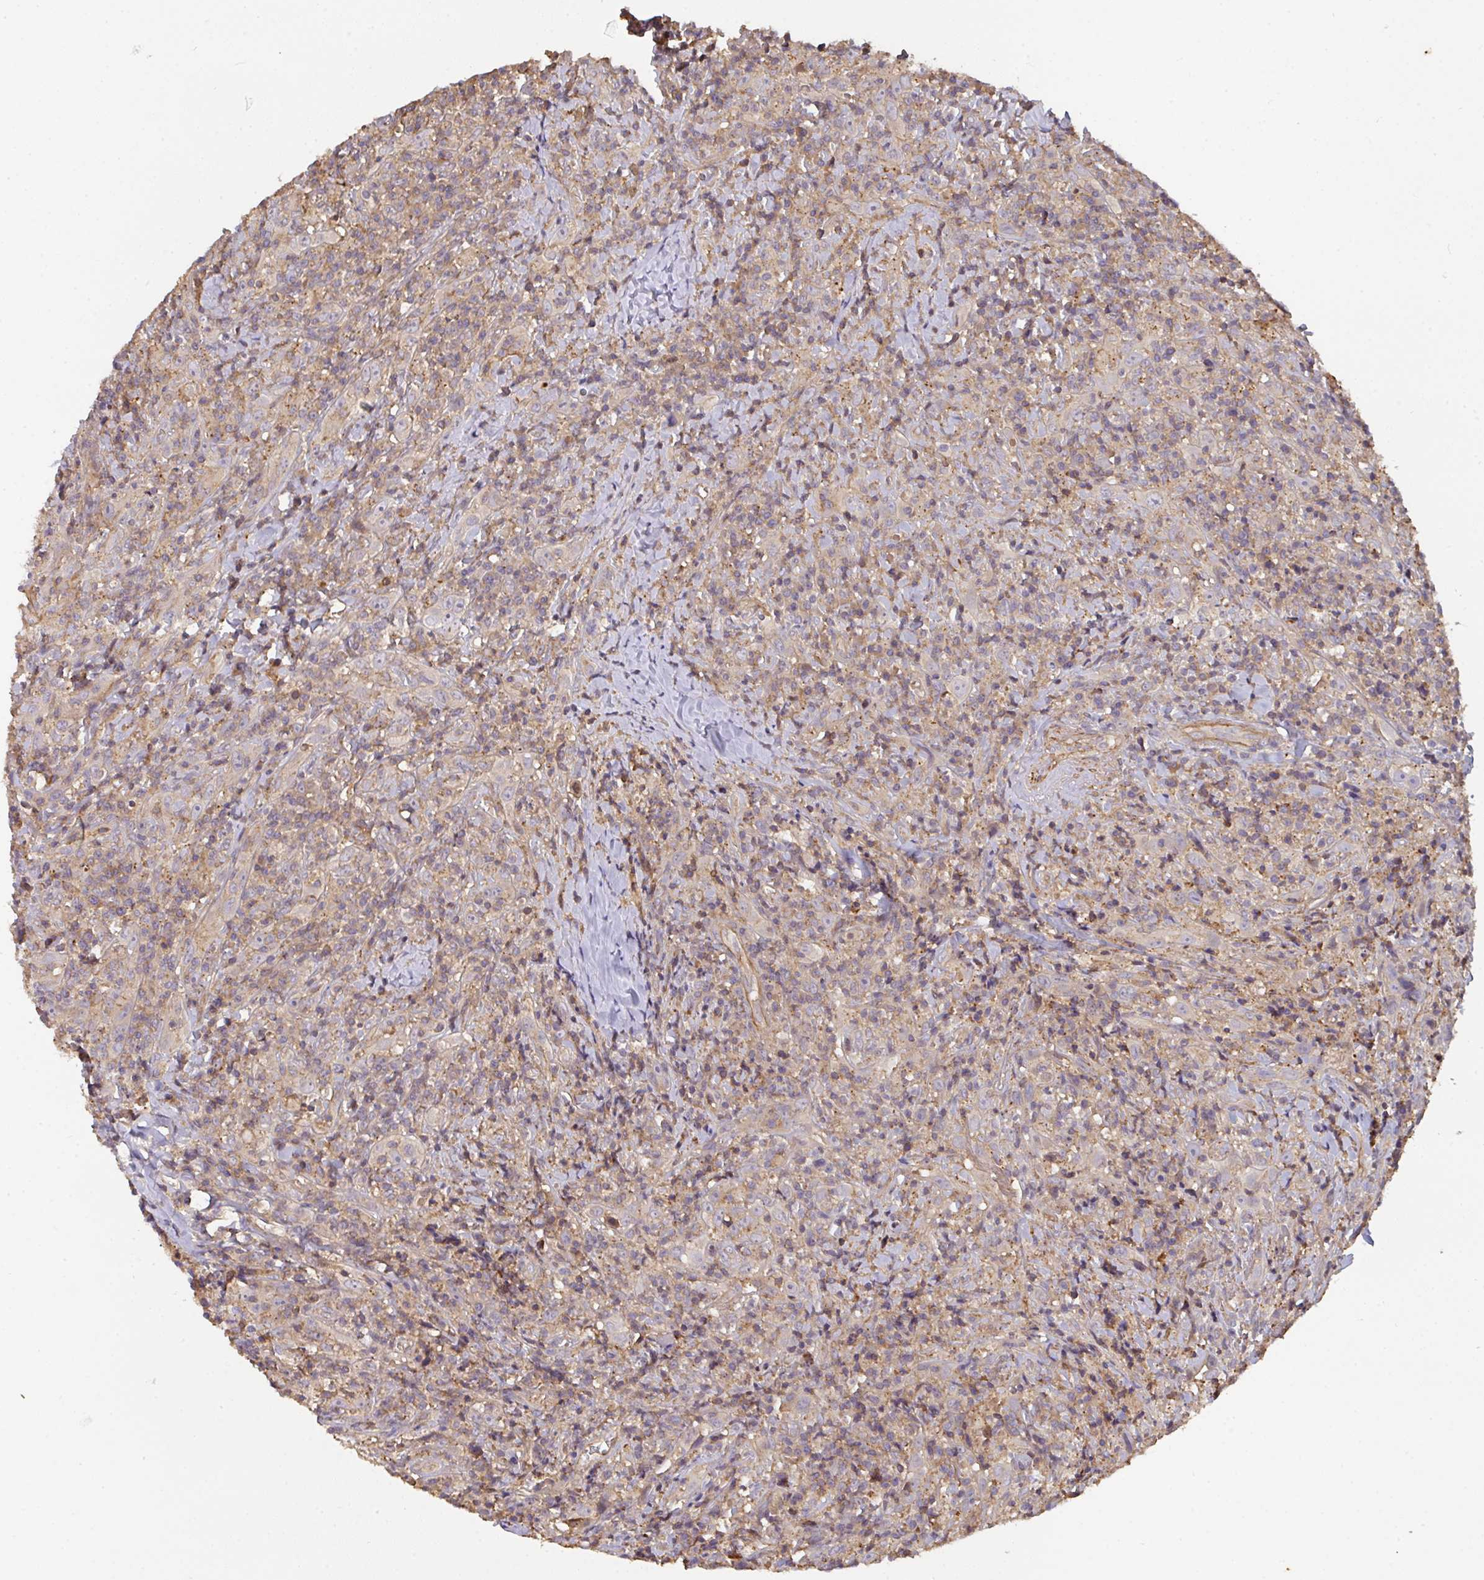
{"staining": {"intensity": "weak", "quantity": ">75%", "location": "cytoplasmic/membranous"}, "tissue": "head and neck cancer", "cell_type": "Tumor cells", "image_type": "cancer", "snomed": [{"axis": "morphology", "description": "Squamous cell carcinoma, NOS"}, {"axis": "topography", "description": "Head-Neck"}], "caption": "Brown immunohistochemical staining in human head and neck cancer reveals weak cytoplasmic/membranous staining in about >75% of tumor cells.", "gene": "TNMD", "patient": {"sex": "female", "age": 95}}